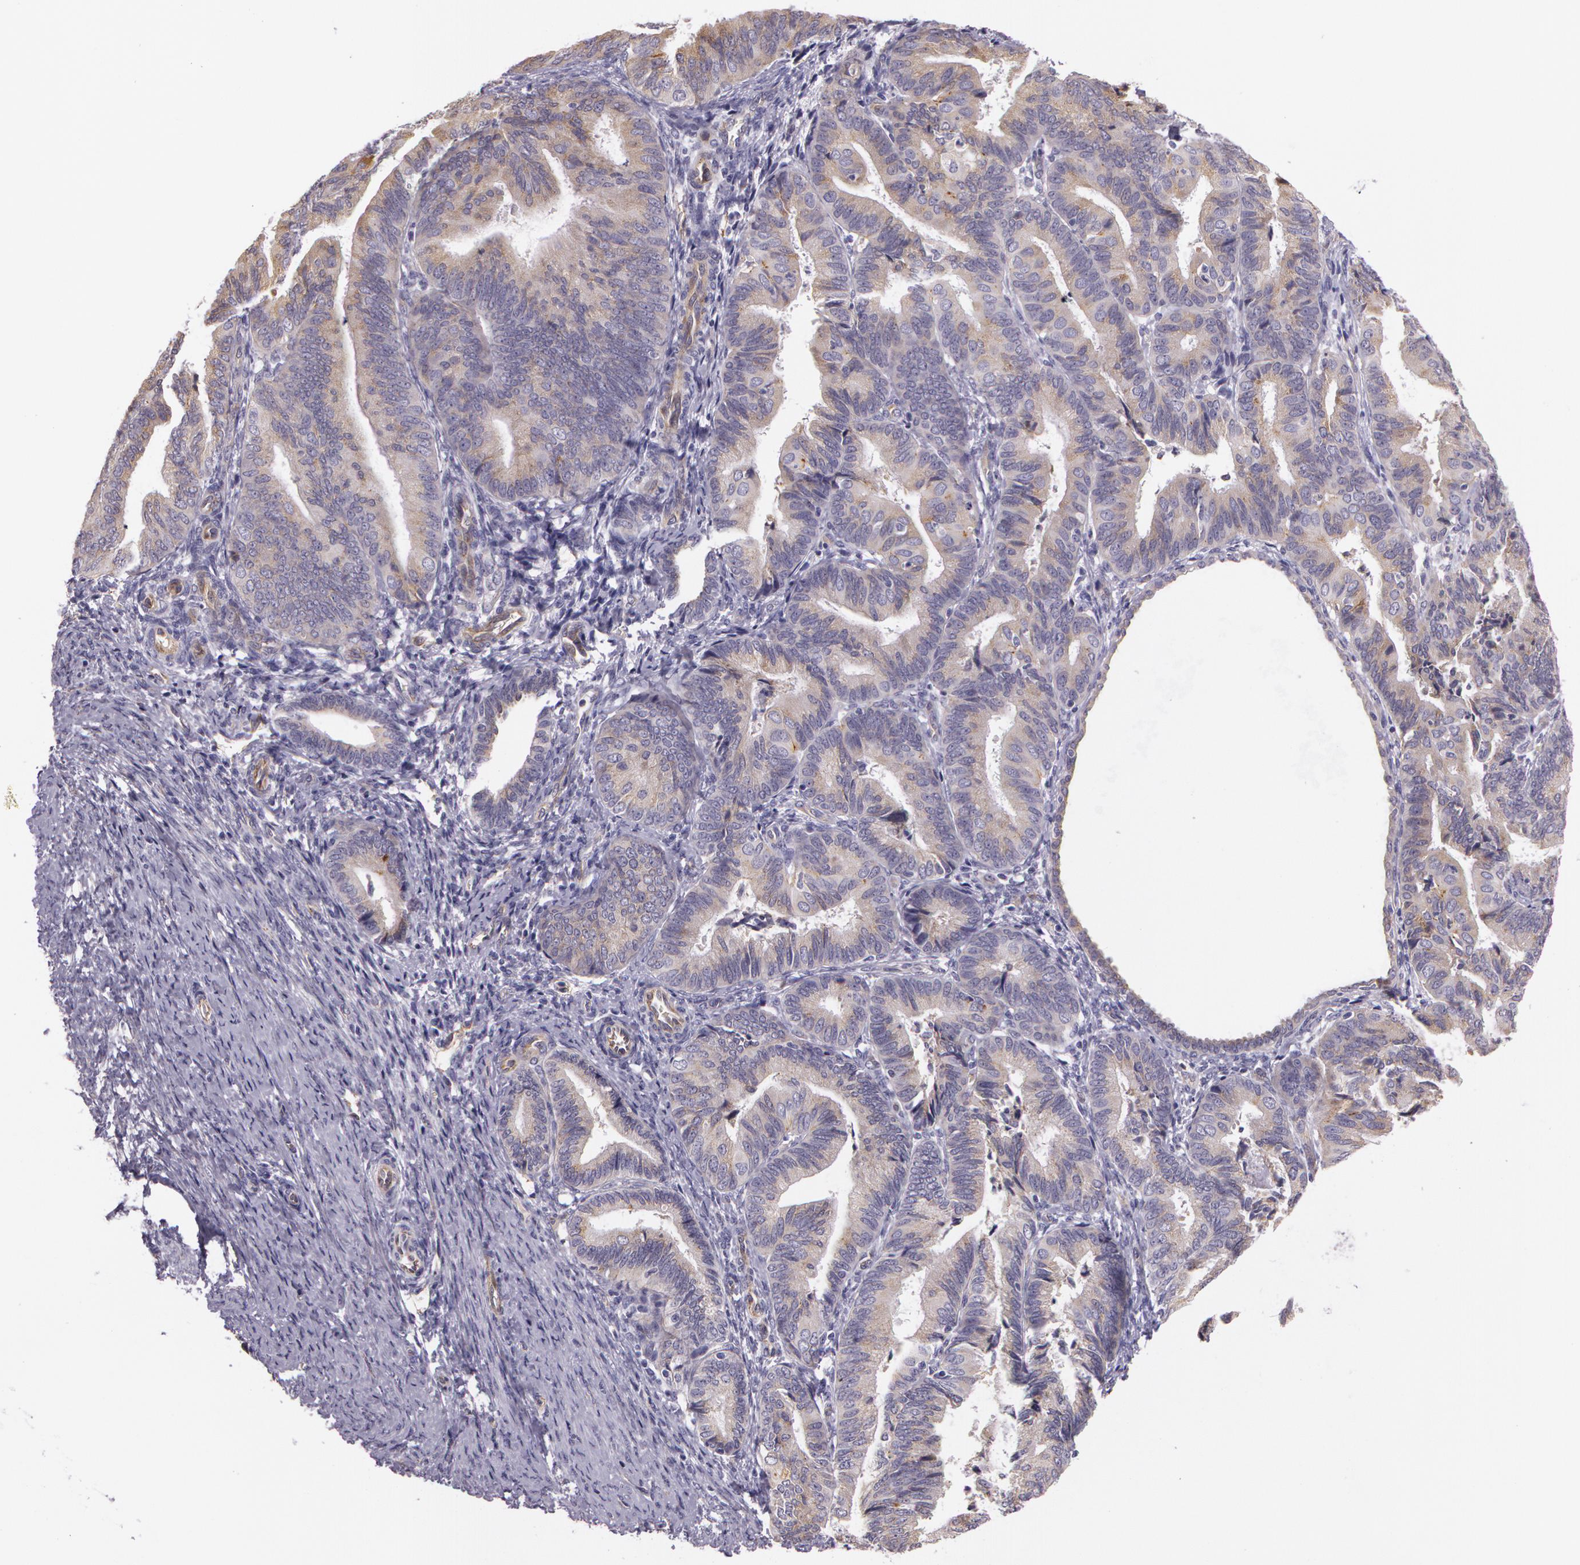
{"staining": {"intensity": "moderate", "quantity": ">75%", "location": "cytoplasmic/membranous"}, "tissue": "endometrial cancer", "cell_type": "Tumor cells", "image_type": "cancer", "snomed": [{"axis": "morphology", "description": "Adenocarcinoma, NOS"}, {"axis": "topography", "description": "Endometrium"}], "caption": "High-power microscopy captured an IHC histopathology image of endometrial cancer (adenocarcinoma), revealing moderate cytoplasmic/membranous expression in approximately >75% of tumor cells. The protein is stained brown, and the nuclei are stained in blue (DAB (3,3'-diaminobenzidine) IHC with brightfield microscopy, high magnification).", "gene": "APP", "patient": {"sex": "female", "age": 63}}